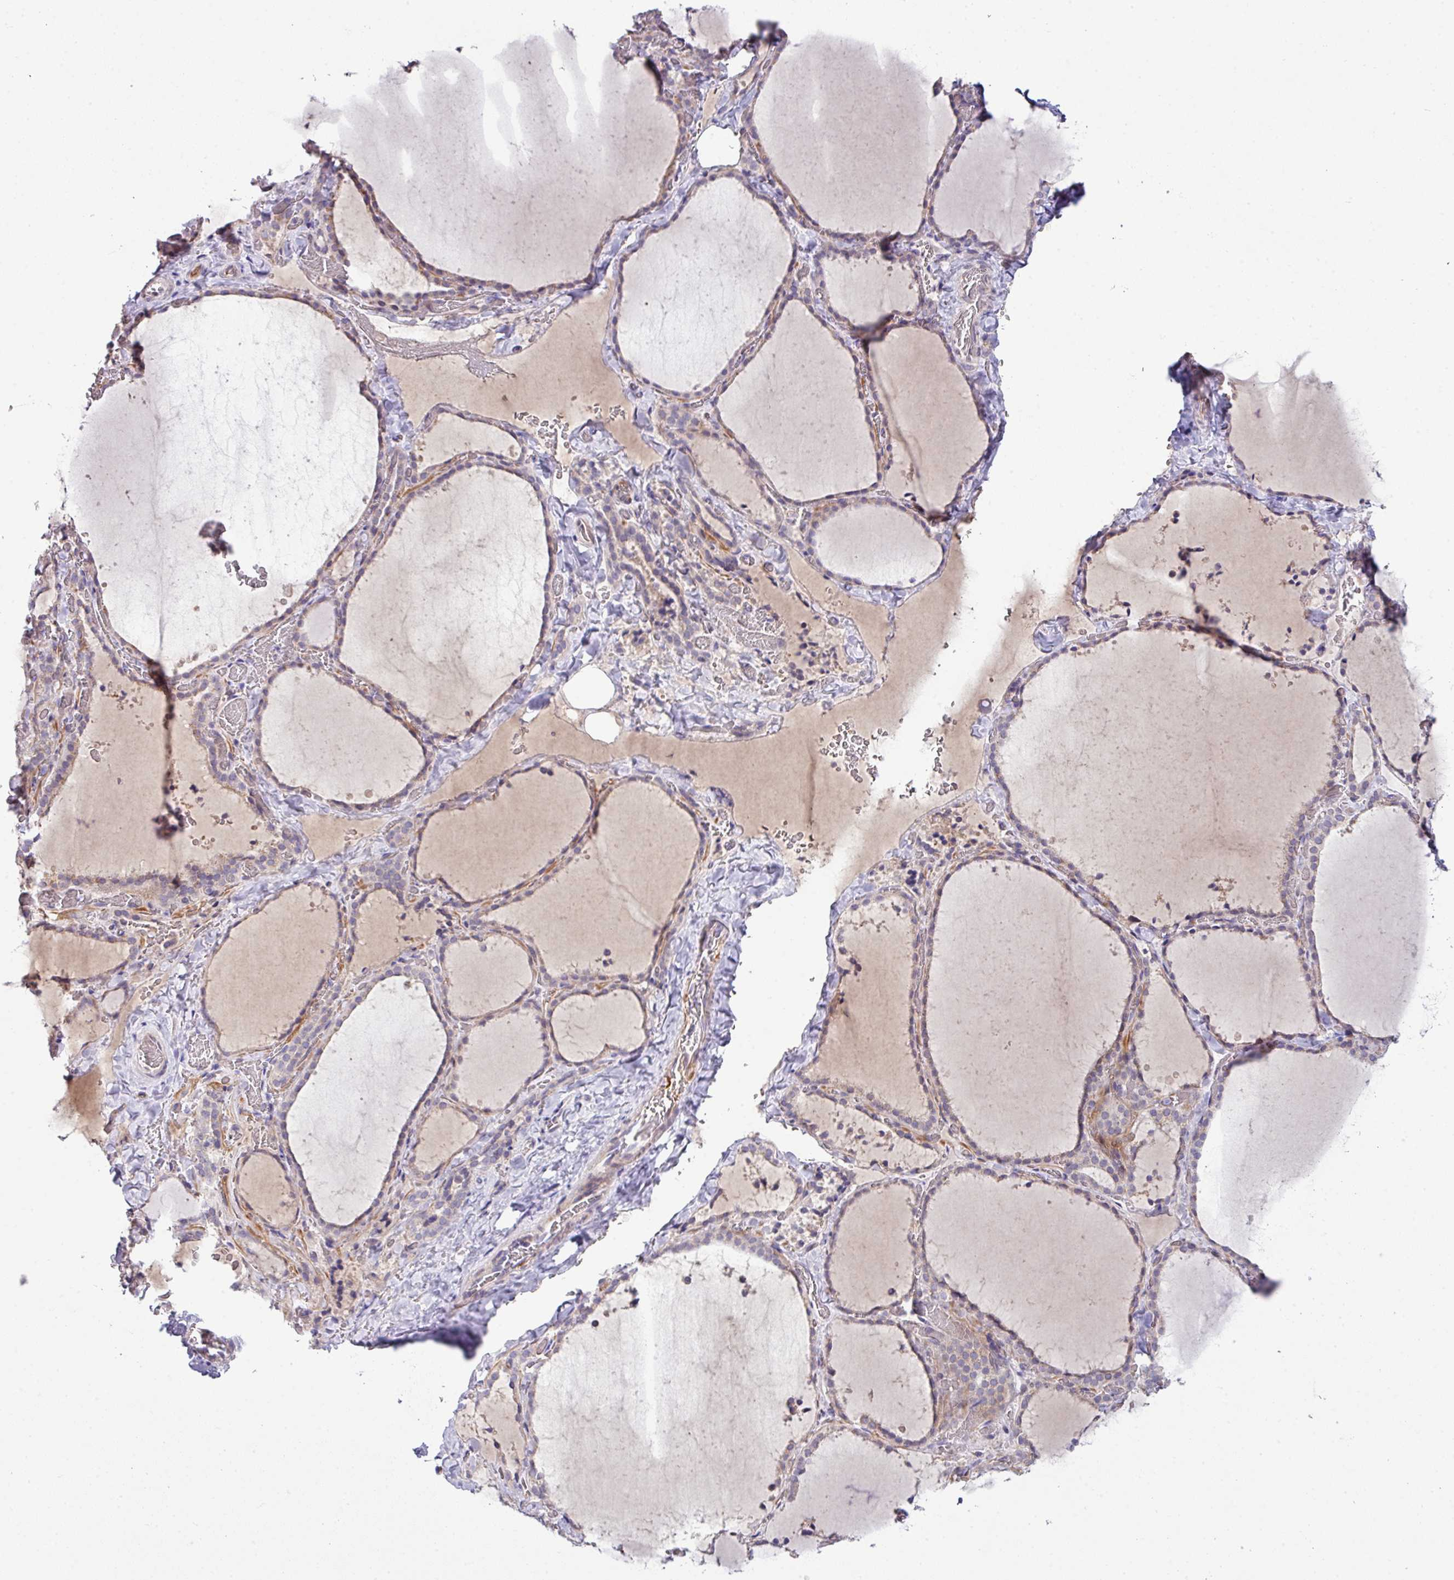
{"staining": {"intensity": "negative", "quantity": "none", "location": "none"}, "tissue": "thyroid gland", "cell_type": "Glandular cells", "image_type": "normal", "snomed": [{"axis": "morphology", "description": "Normal tissue, NOS"}, {"axis": "topography", "description": "Thyroid gland"}], "caption": "Histopathology image shows no protein expression in glandular cells of normal thyroid gland.", "gene": "SLAMF6", "patient": {"sex": "female", "age": 22}}